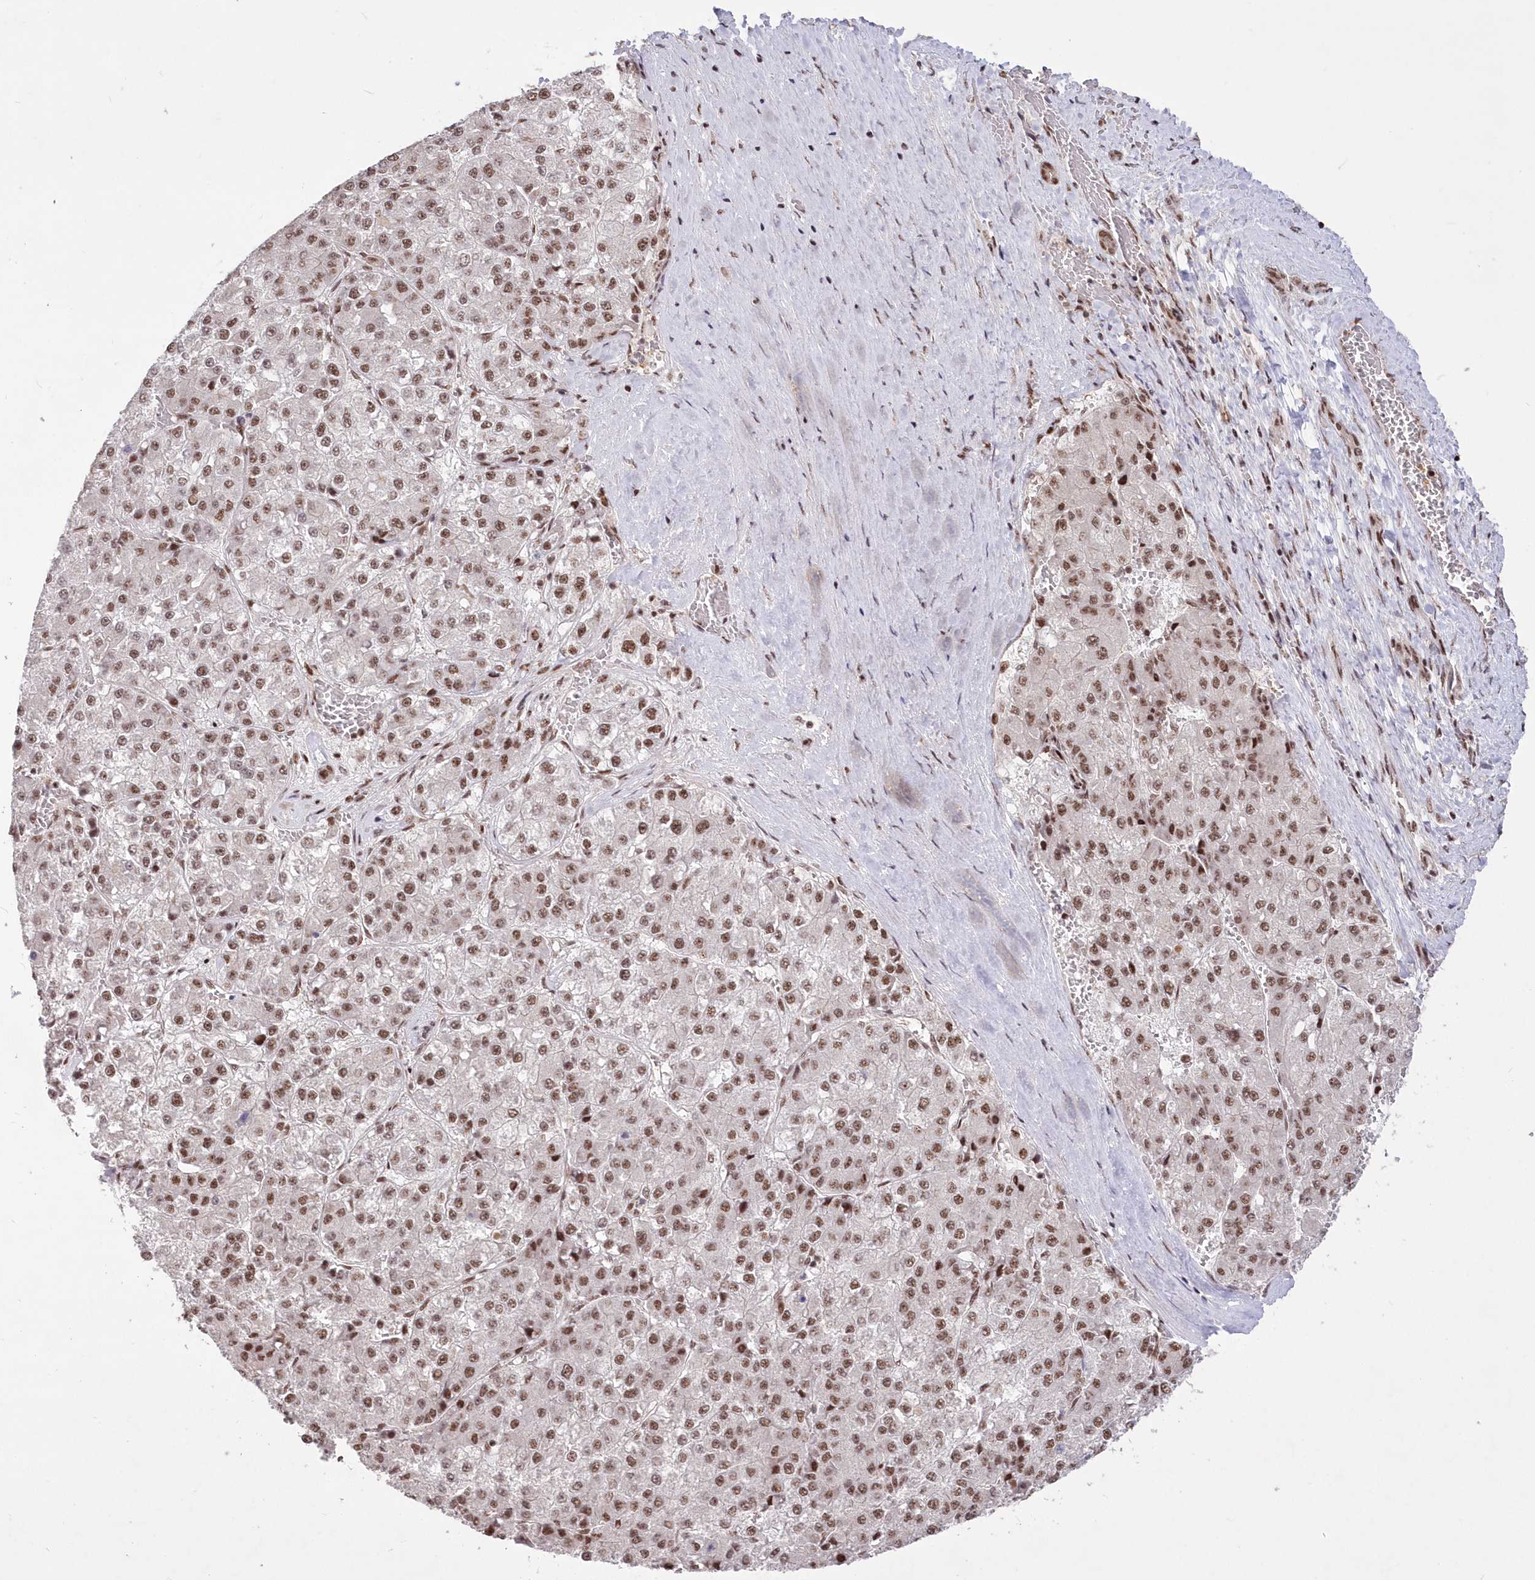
{"staining": {"intensity": "moderate", "quantity": ">75%", "location": "nuclear"}, "tissue": "liver cancer", "cell_type": "Tumor cells", "image_type": "cancer", "snomed": [{"axis": "morphology", "description": "Carcinoma, Hepatocellular, NOS"}, {"axis": "topography", "description": "Liver"}], "caption": "Liver cancer stained for a protein displays moderate nuclear positivity in tumor cells.", "gene": "WBP1L", "patient": {"sex": "female", "age": 73}}